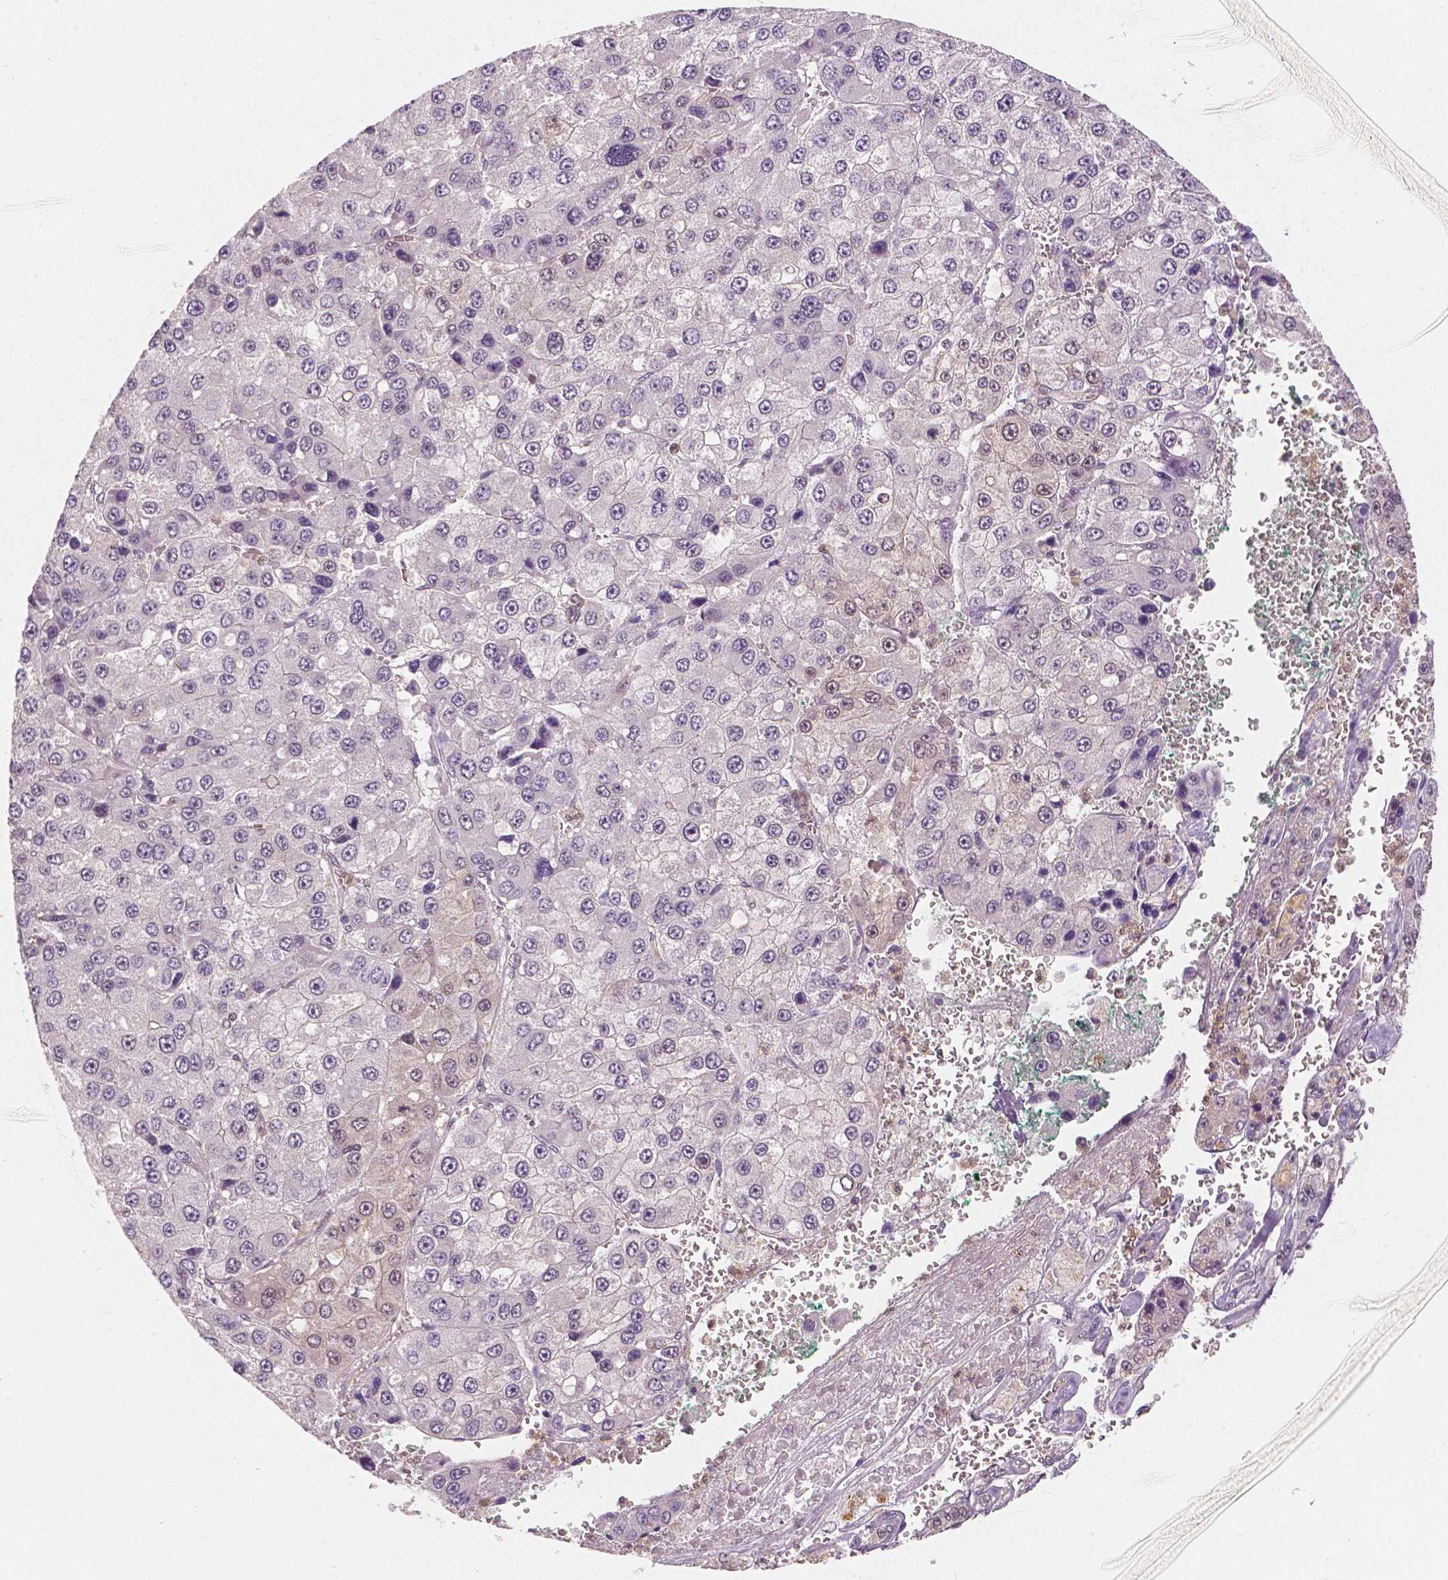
{"staining": {"intensity": "weak", "quantity": "<25%", "location": "nuclear"}, "tissue": "liver cancer", "cell_type": "Tumor cells", "image_type": "cancer", "snomed": [{"axis": "morphology", "description": "Carcinoma, Hepatocellular, NOS"}, {"axis": "topography", "description": "Liver"}], "caption": "This is an immunohistochemistry image of liver cancer. There is no expression in tumor cells.", "gene": "NAPRT", "patient": {"sex": "female", "age": 73}}